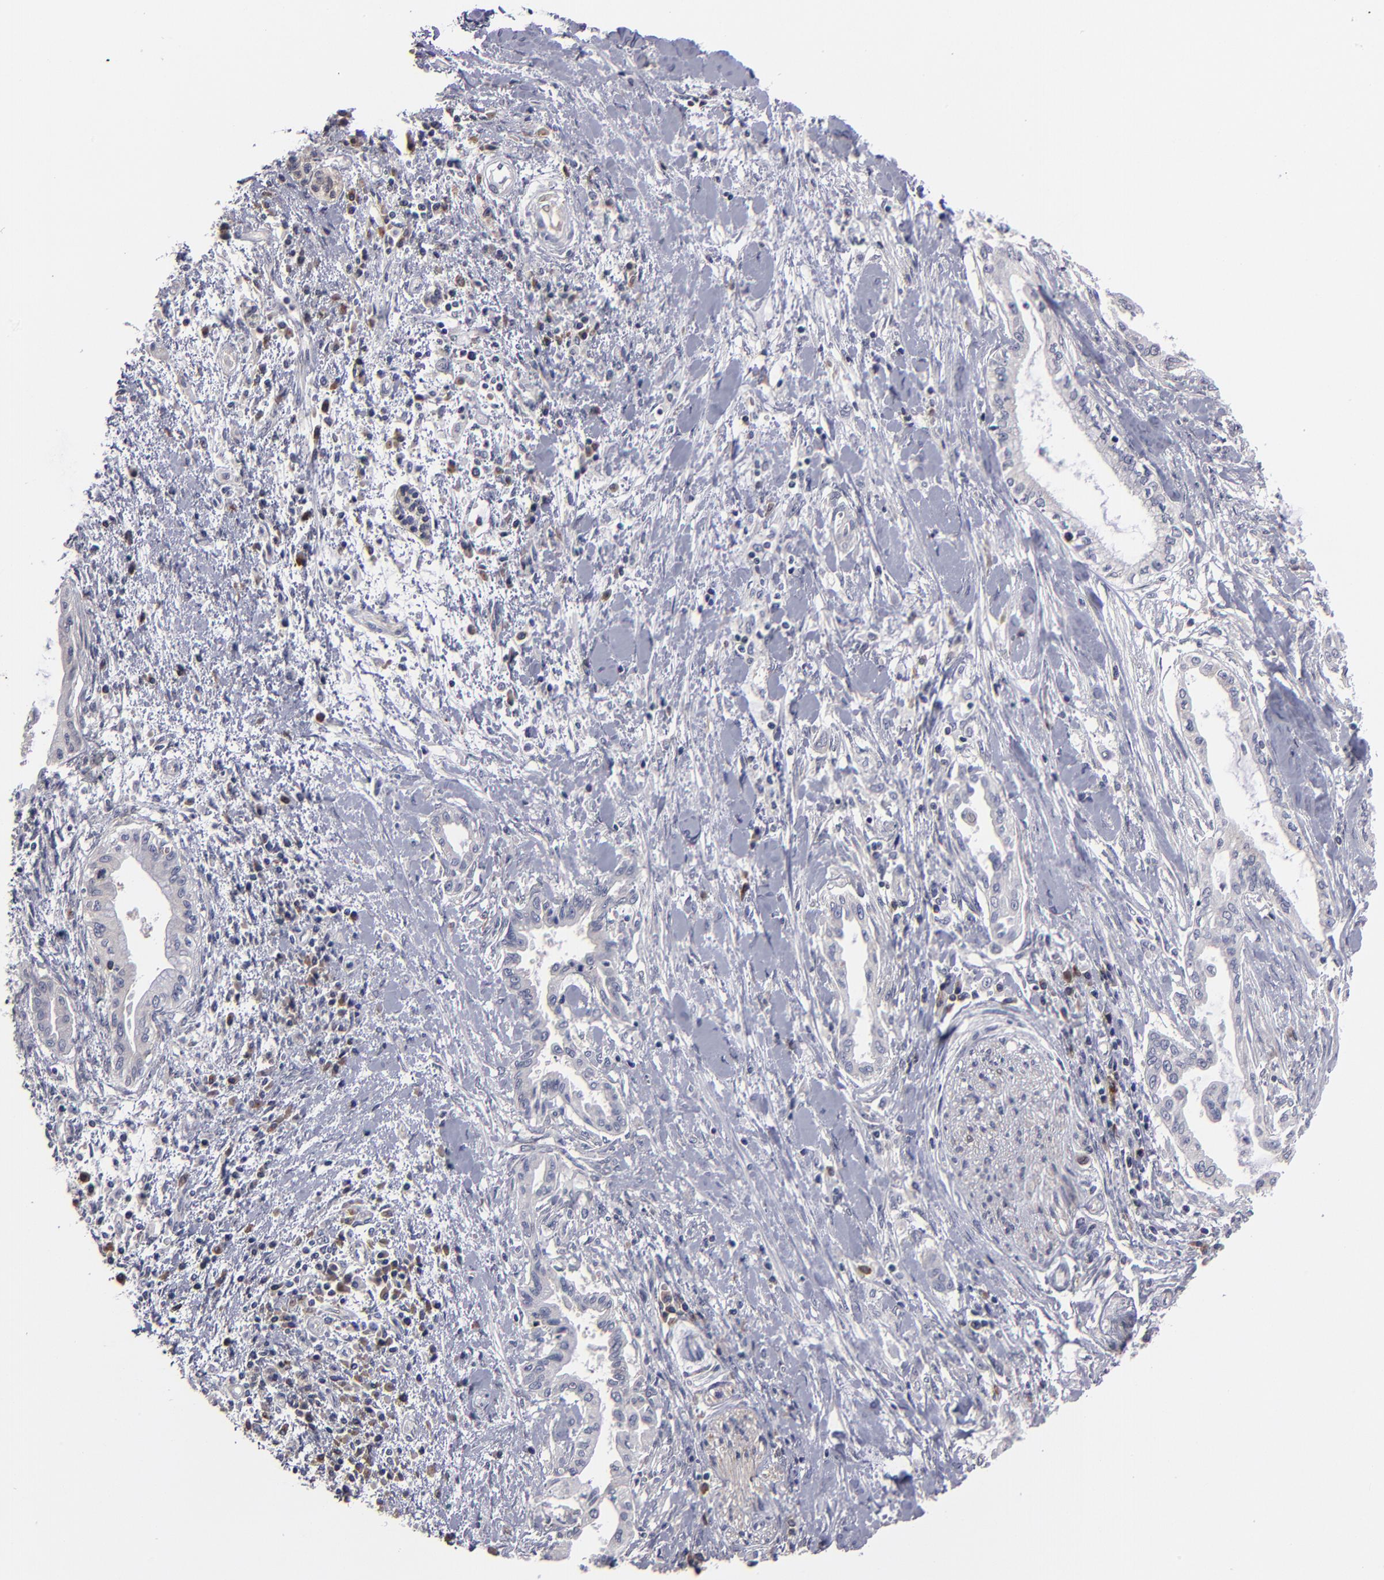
{"staining": {"intensity": "strong", "quantity": ">75%", "location": "cytoplasmic/membranous,nuclear"}, "tissue": "pancreatic cancer", "cell_type": "Tumor cells", "image_type": "cancer", "snomed": [{"axis": "morphology", "description": "Adenocarcinoma, NOS"}, {"axis": "topography", "description": "Pancreas"}], "caption": "A photomicrograph of adenocarcinoma (pancreatic) stained for a protein shows strong cytoplasmic/membranous and nuclear brown staining in tumor cells. Nuclei are stained in blue.", "gene": "CEP97", "patient": {"sex": "female", "age": 64}}